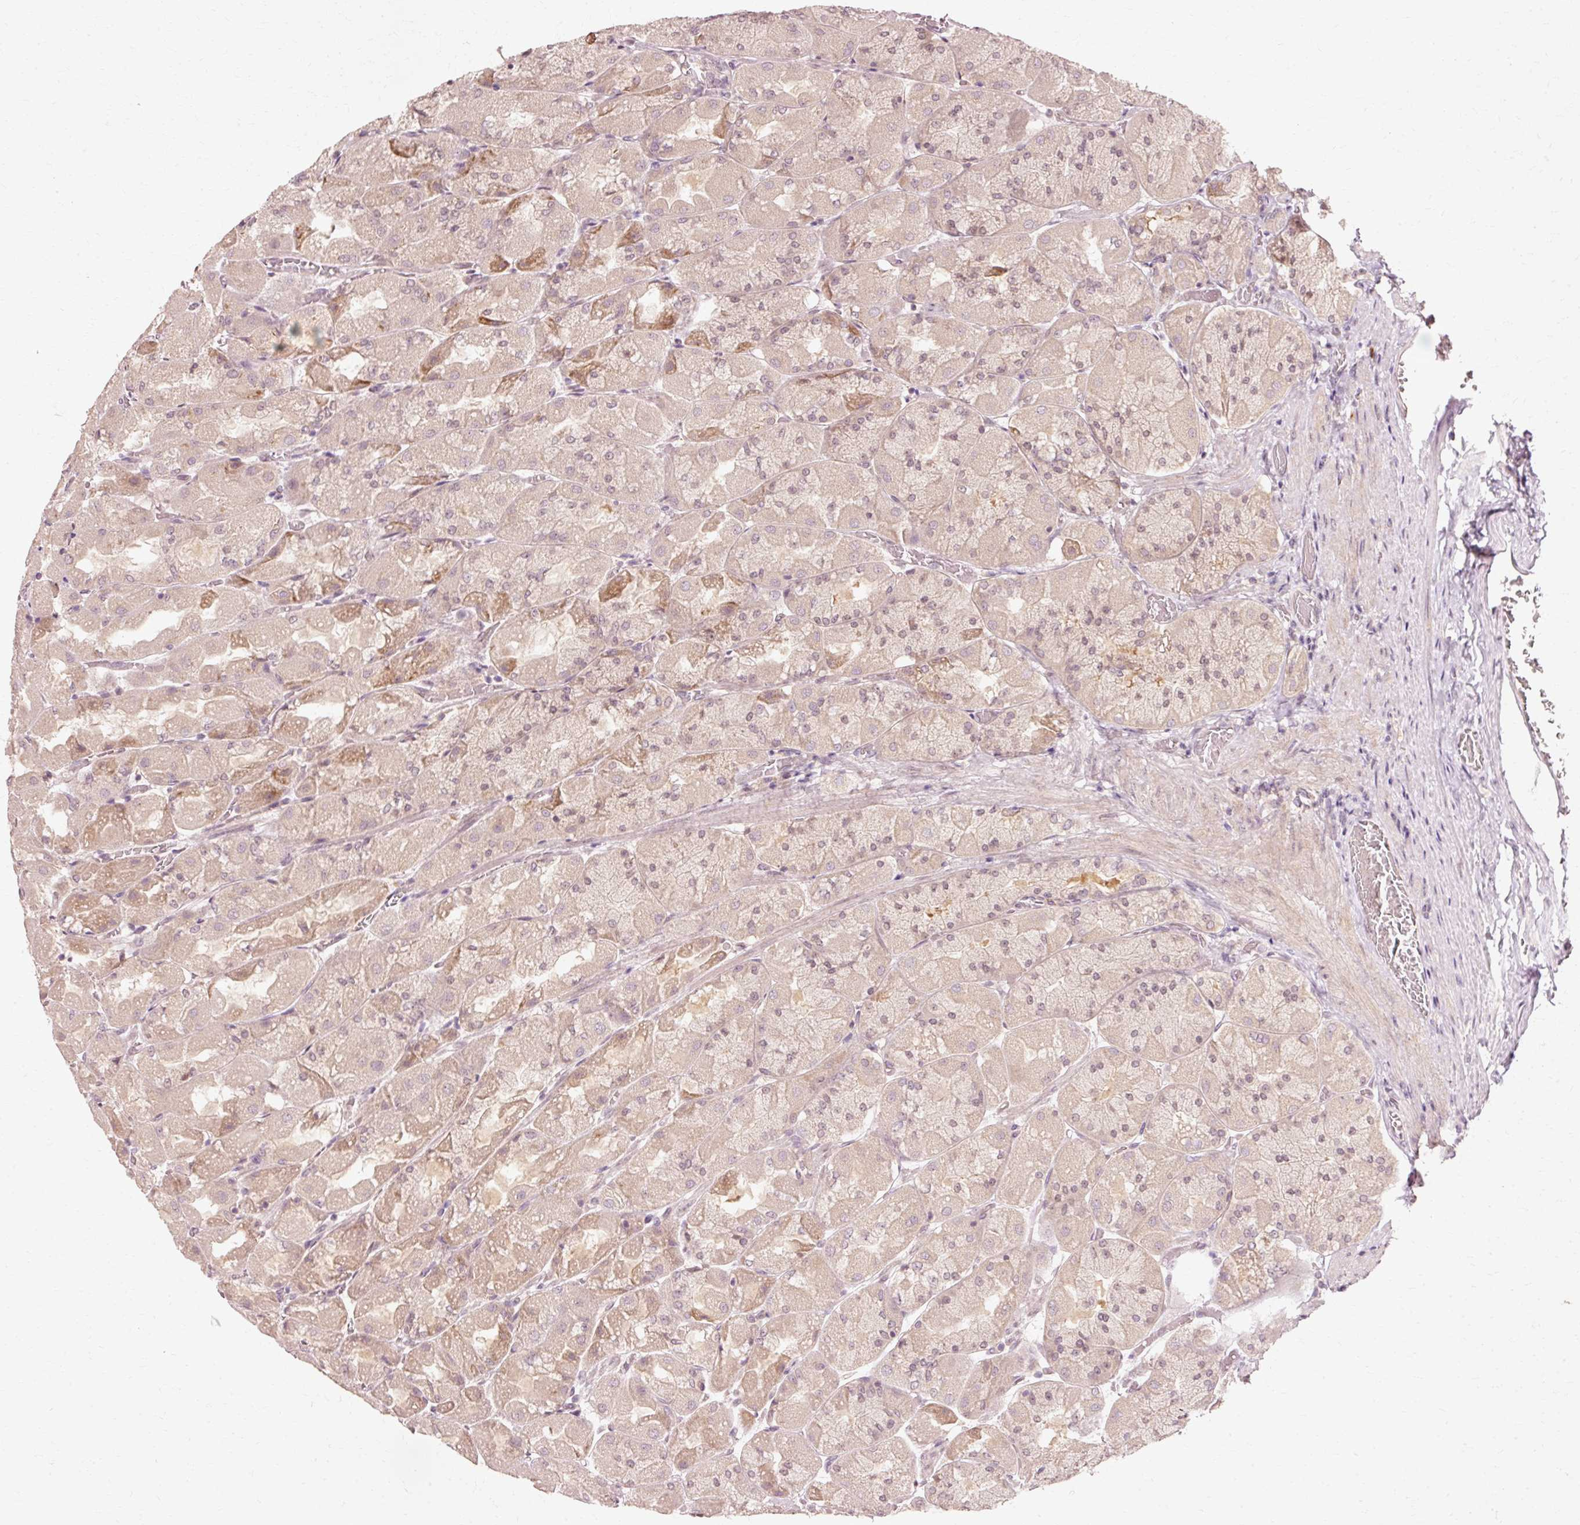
{"staining": {"intensity": "moderate", "quantity": "25%-75%", "location": "cytoplasmic/membranous,nuclear"}, "tissue": "stomach", "cell_type": "Glandular cells", "image_type": "normal", "snomed": [{"axis": "morphology", "description": "Normal tissue, NOS"}, {"axis": "topography", "description": "Stomach"}], "caption": "High-power microscopy captured an immunohistochemistry image of benign stomach, revealing moderate cytoplasmic/membranous,nuclear expression in approximately 25%-75% of glandular cells. The staining was performed using DAB (3,3'-diaminobenzidine) to visualize the protein expression in brown, while the nuclei were stained in blue with hematoxylin (Magnification: 20x).", "gene": "RGPD5", "patient": {"sex": "female", "age": 61}}